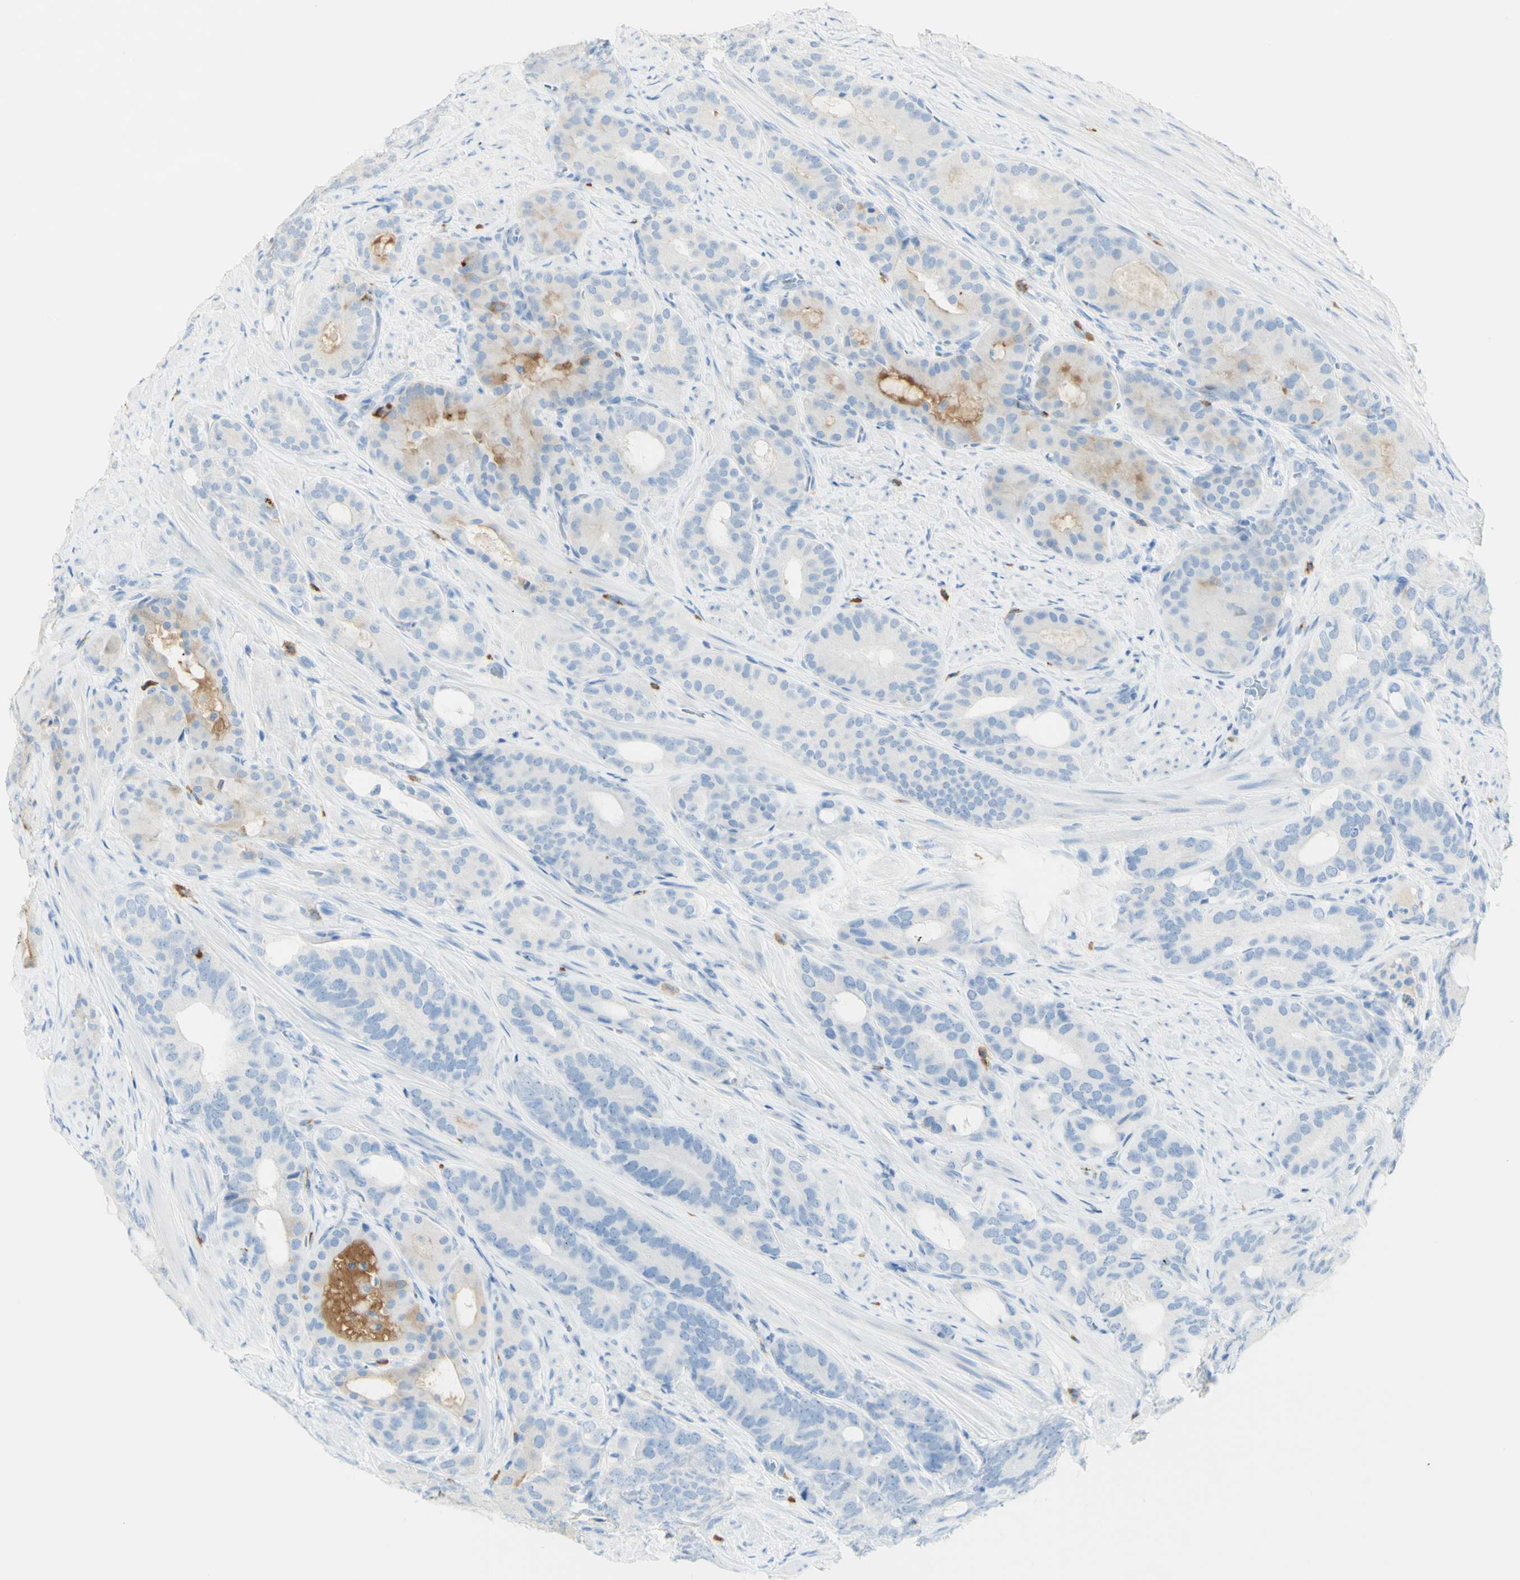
{"staining": {"intensity": "moderate", "quantity": "<25%", "location": "cytoplasmic/membranous"}, "tissue": "prostate cancer", "cell_type": "Tumor cells", "image_type": "cancer", "snomed": [{"axis": "morphology", "description": "Adenocarcinoma, Low grade"}, {"axis": "topography", "description": "Prostate"}], "caption": "Prostate cancer stained with immunohistochemistry shows moderate cytoplasmic/membranous staining in about <25% of tumor cells.", "gene": "LETM1", "patient": {"sex": "male", "age": 63}}